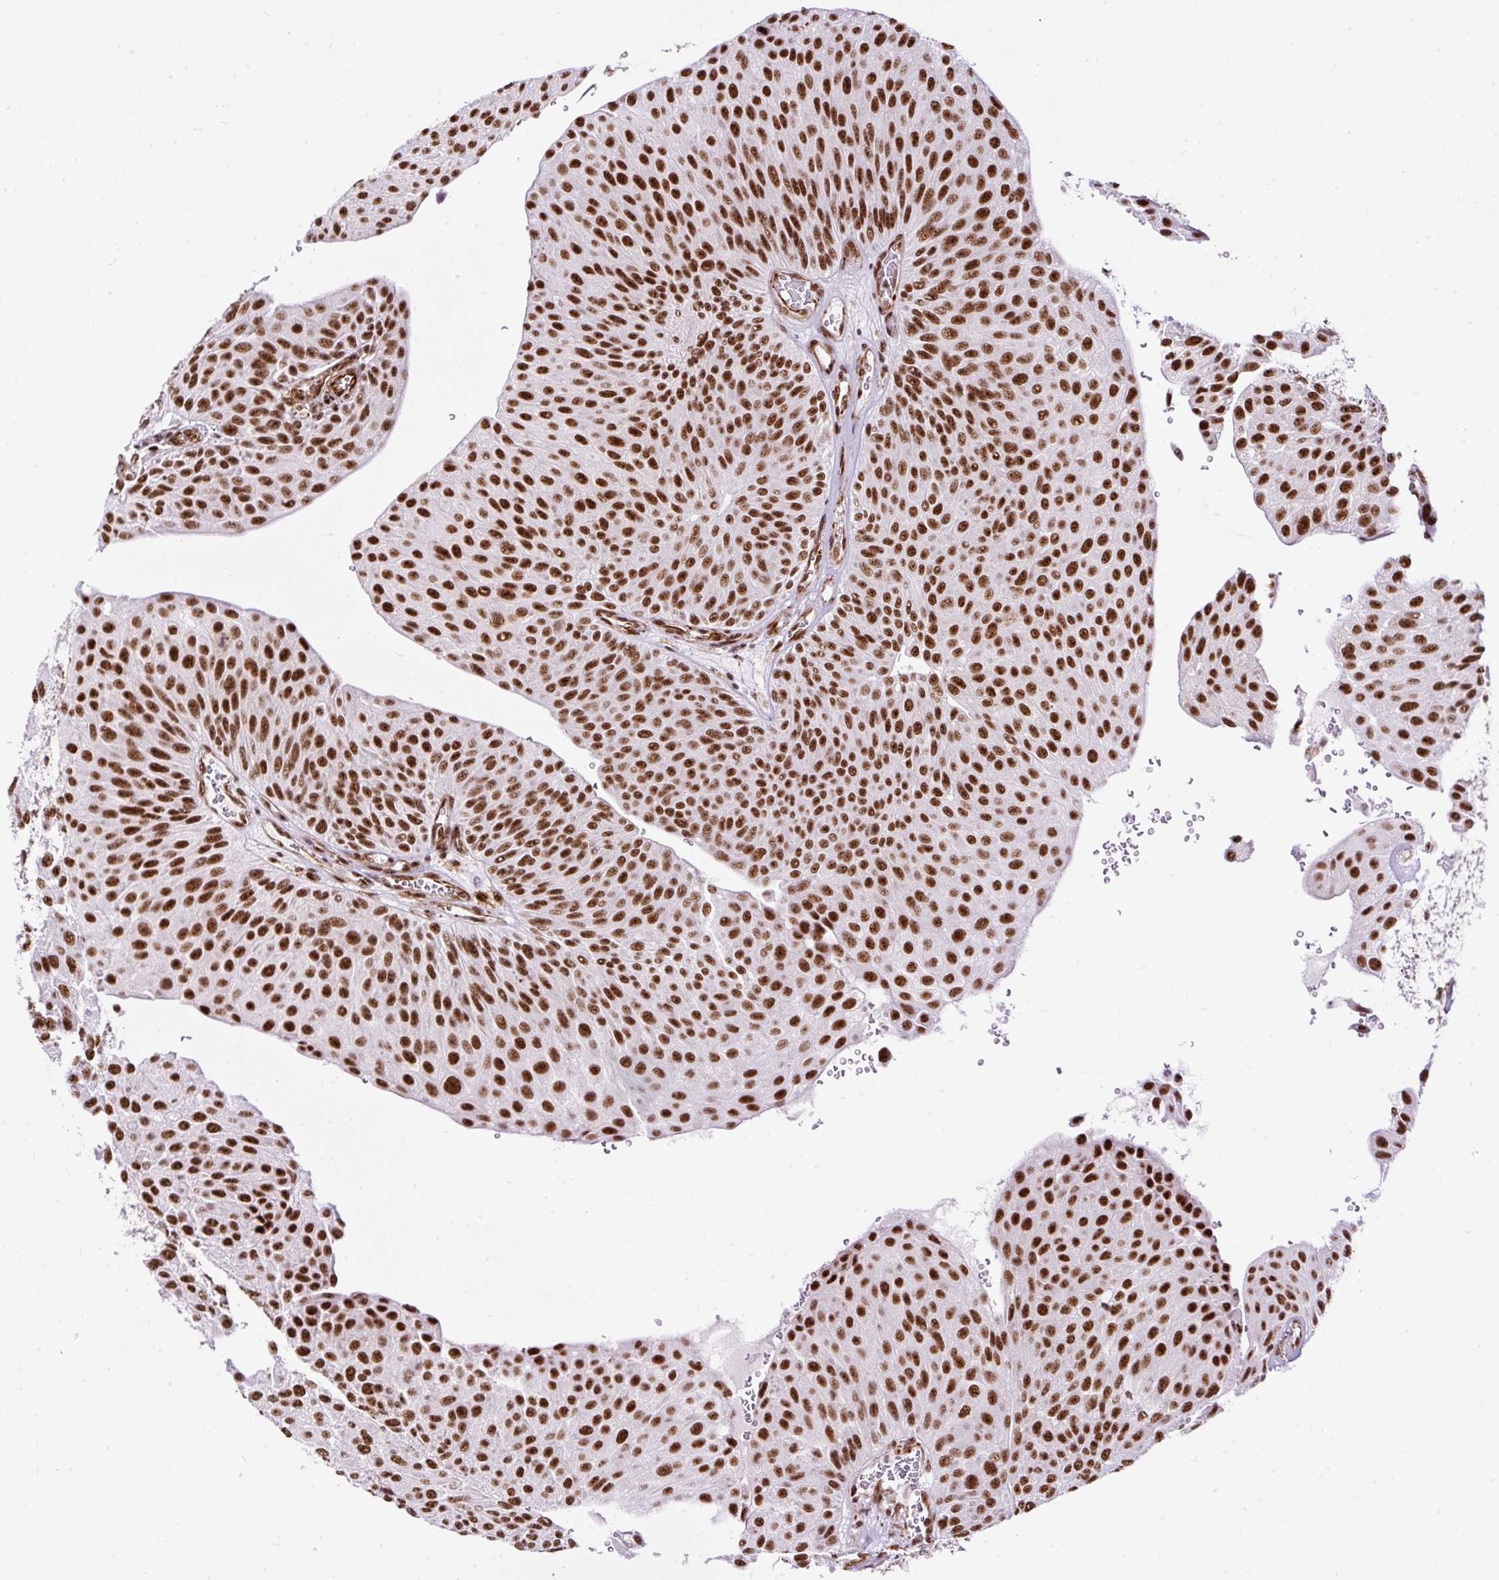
{"staining": {"intensity": "strong", "quantity": ">75%", "location": "nuclear"}, "tissue": "urothelial cancer", "cell_type": "Tumor cells", "image_type": "cancer", "snomed": [{"axis": "morphology", "description": "Urothelial carcinoma, NOS"}, {"axis": "topography", "description": "Urinary bladder"}], "caption": "Urothelial cancer was stained to show a protein in brown. There is high levels of strong nuclear expression in approximately >75% of tumor cells.", "gene": "LUC7L2", "patient": {"sex": "male", "age": 67}}